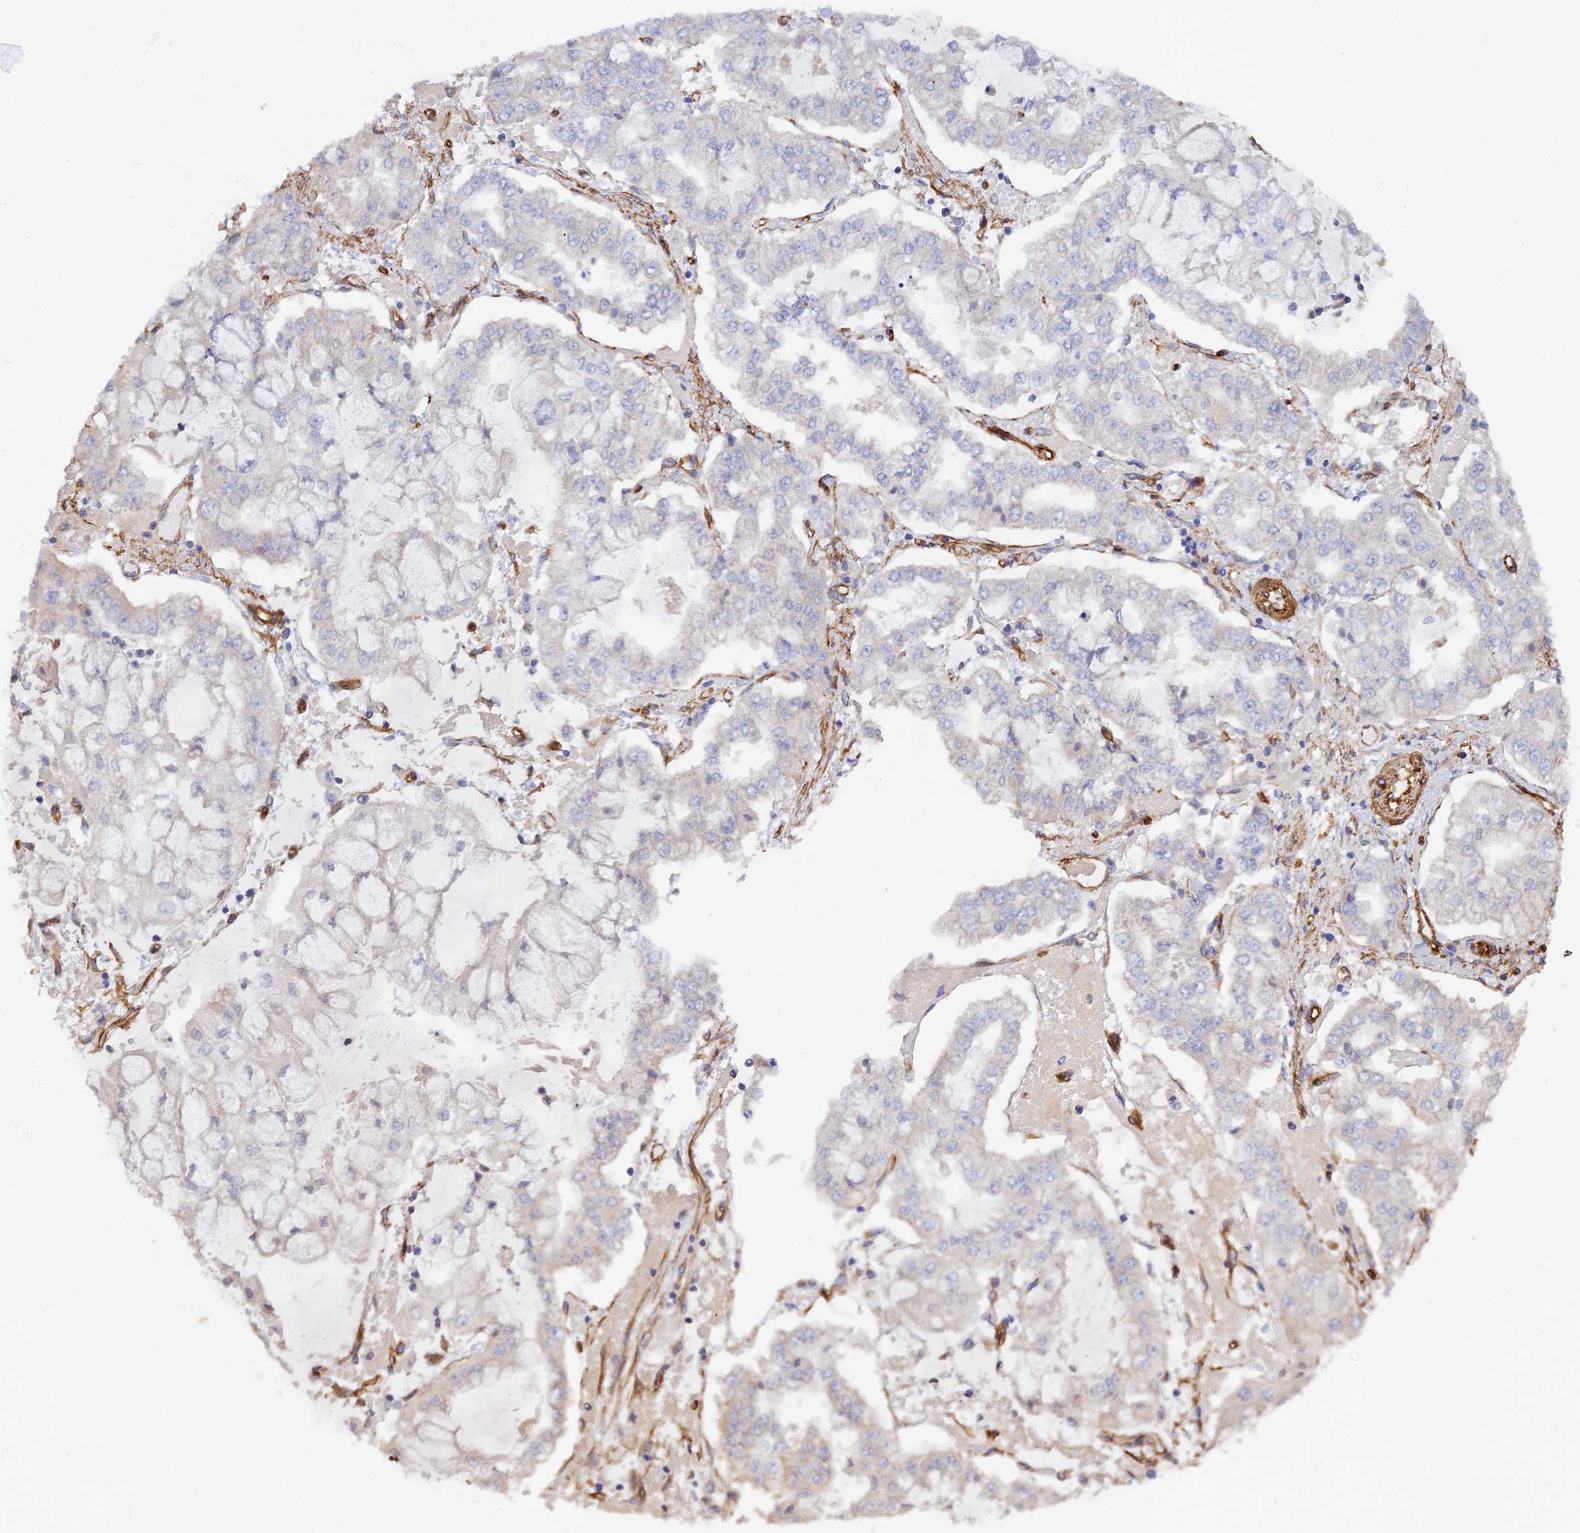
{"staining": {"intensity": "negative", "quantity": "none", "location": "none"}, "tissue": "stomach cancer", "cell_type": "Tumor cells", "image_type": "cancer", "snomed": [{"axis": "morphology", "description": "Adenocarcinoma, NOS"}, {"axis": "topography", "description": "Stomach"}], "caption": "IHC image of human stomach cancer stained for a protein (brown), which exhibits no positivity in tumor cells.", "gene": "MYO9A", "patient": {"sex": "male", "age": 76}}